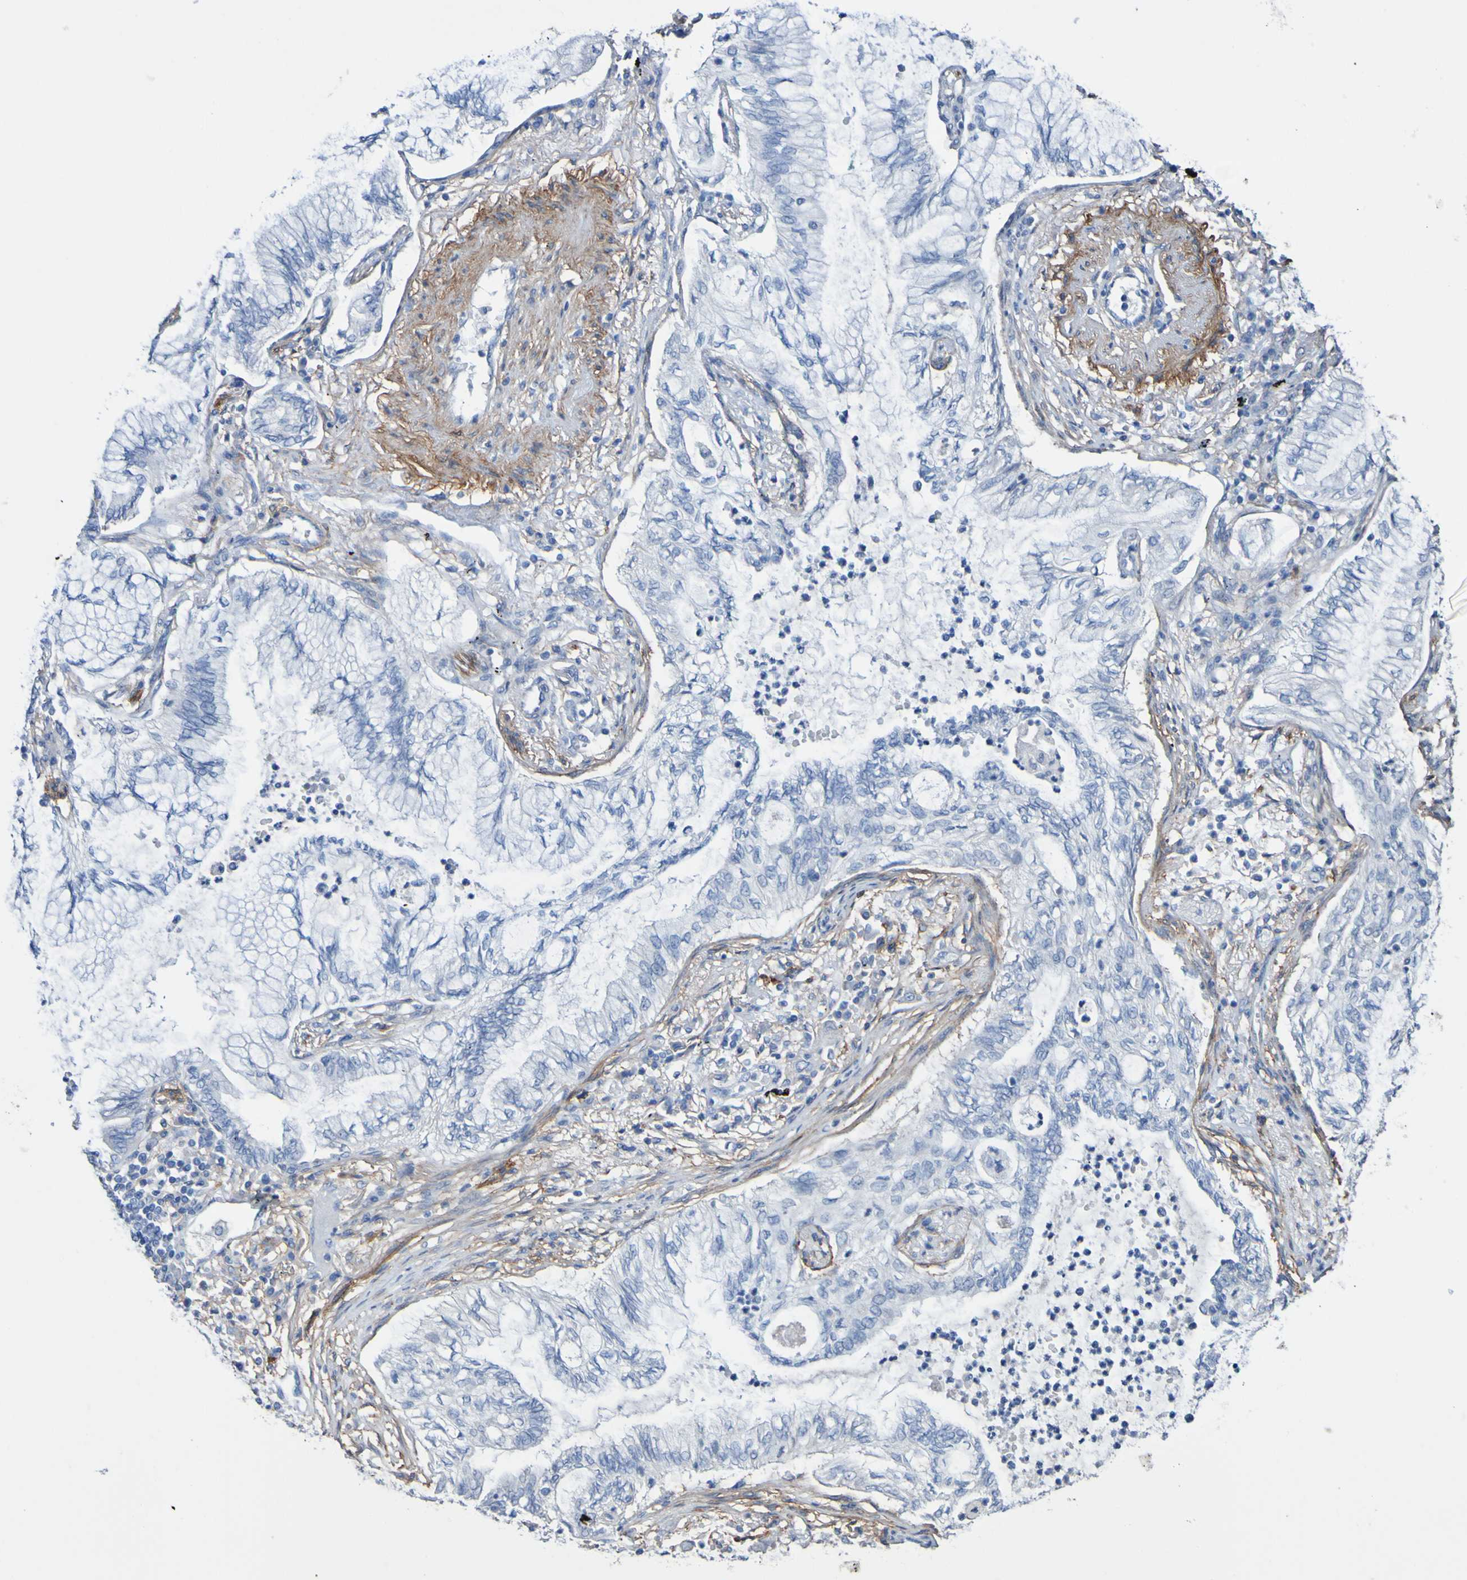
{"staining": {"intensity": "negative", "quantity": "none", "location": "none"}, "tissue": "lung cancer", "cell_type": "Tumor cells", "image_type": "cancer", "snomed": [{"axis": "morphology", "description": "Normal tissue, NOS"}, {"axis": "morphology", "description": "Adenocarcinoma, NOS"}, {"axis": "topography", "description": "Bronchus"}, {"axis": "topography", "description": "Lung"}], "caption": "High magnification brightfield microscopy of lung cancer (adenocarcinoma) stained with DAB (brown) and counterstained with hematoxylin (blue): tumor cells show no significant staining.", "gene": "SGCB", "patient": {"sex": "female", "age": 70}}